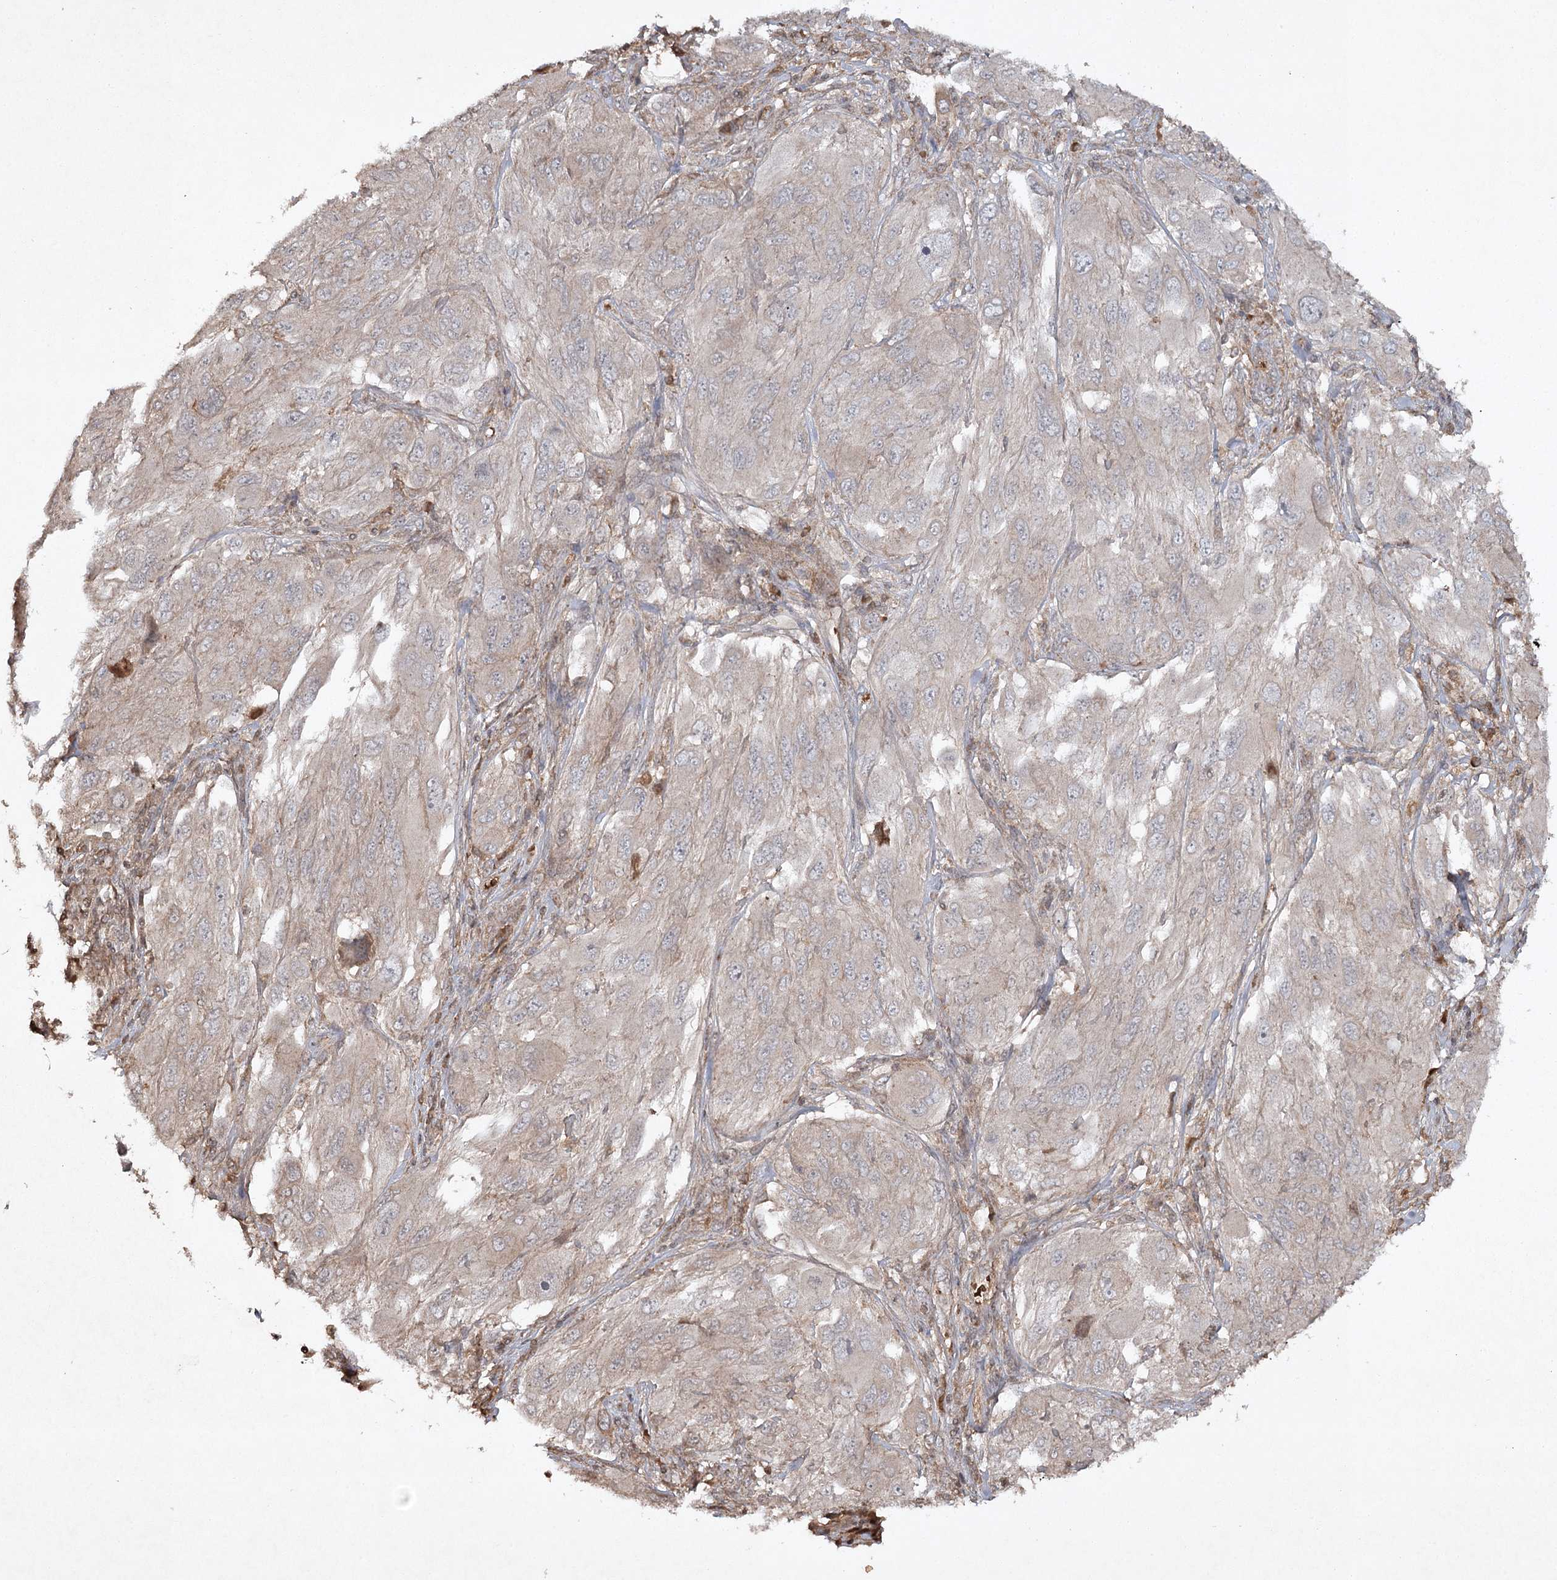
{"staining": {"intensity": "weak", "quantity": "<25%", "location": "cytoplasmic/membranous"}, "tissue": "melanoma", "cell_type": "Tumor cells", "image_type": "cancer", "snomed": [{"axis": "morphology", "description": "Malignant melanoma, NOS"}, {"axis": "topography", "description": "Skin"}], "caption": "This is an immunohistochemistry (IHC) histopathology image of human melanoma. There is no staining in tumor cells.", "gene": "CYP2B6", "patient": {"sex": "female", "age": 91}}